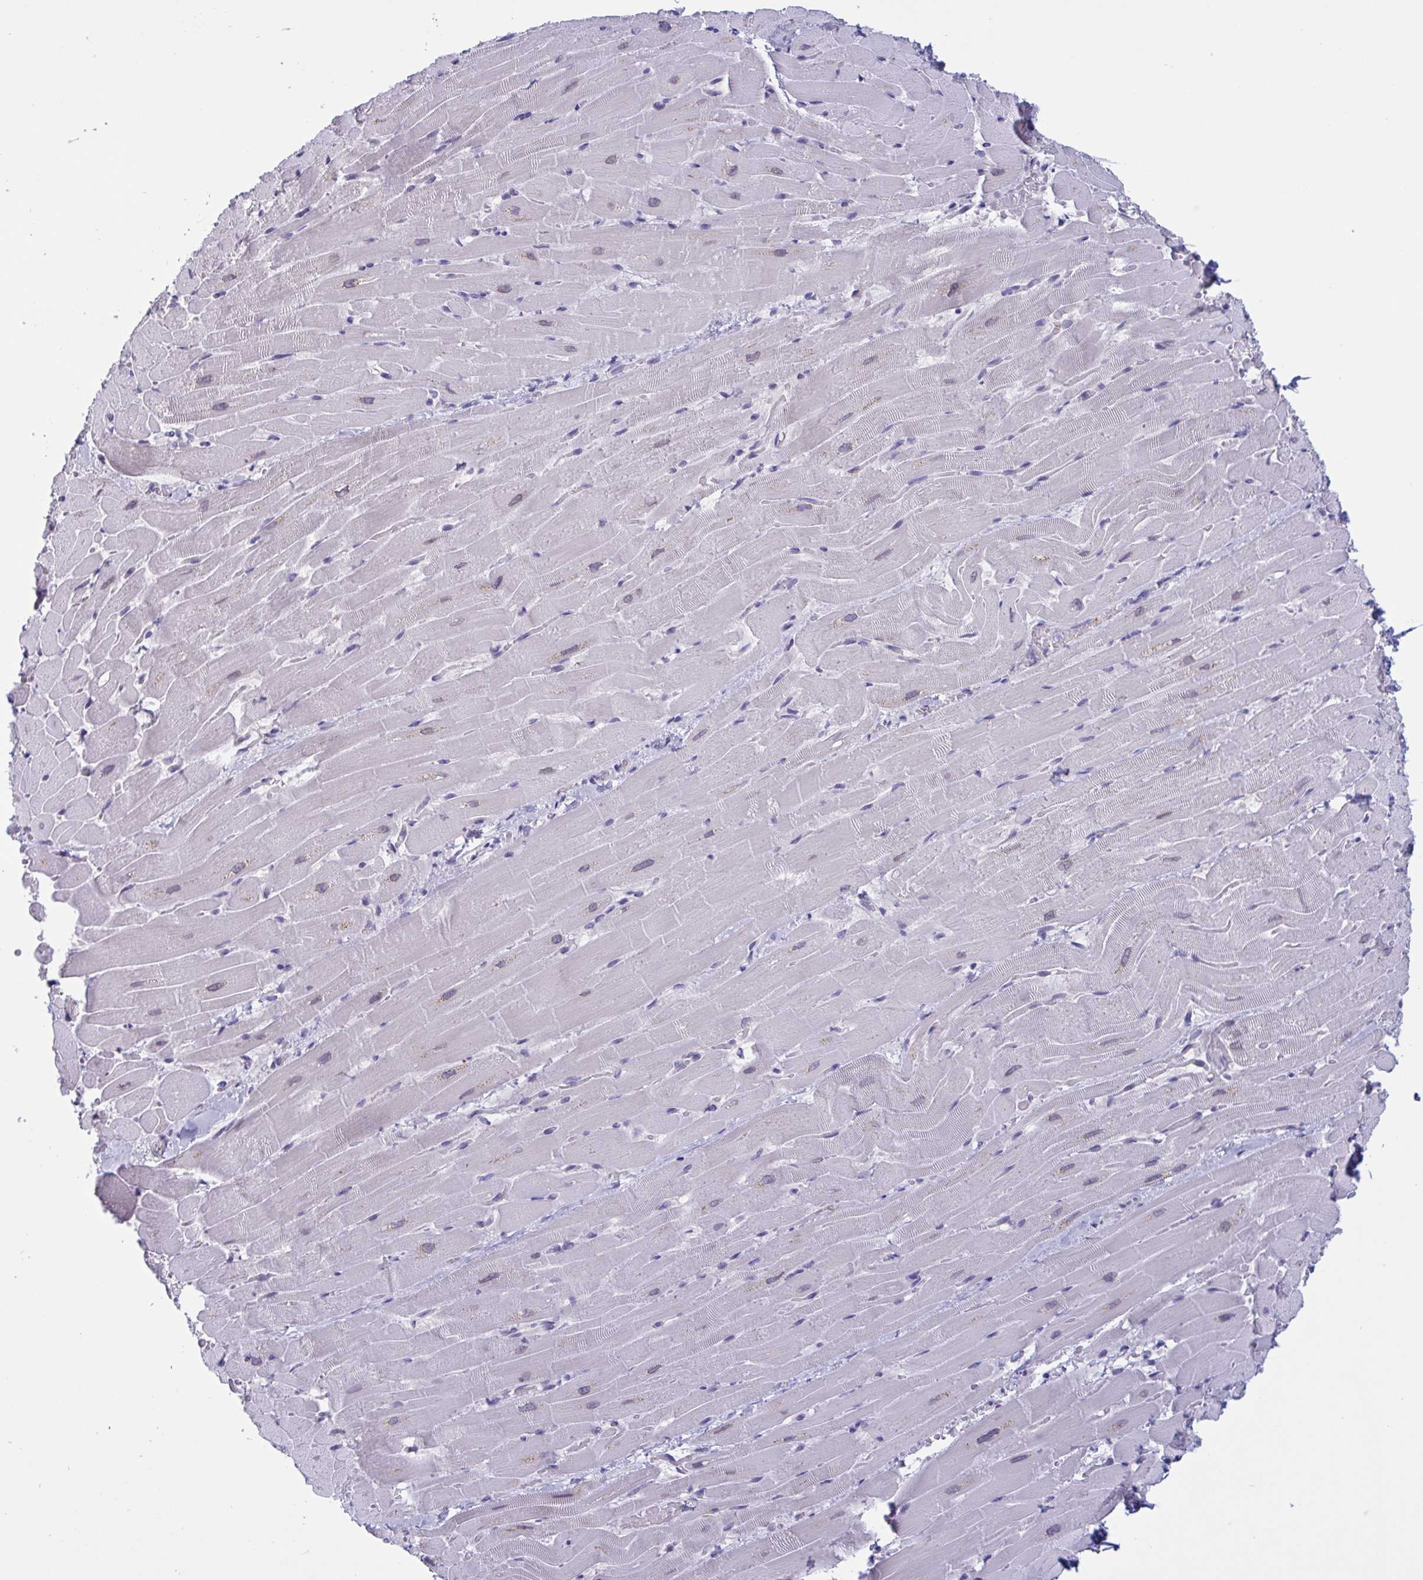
{"staining": {"intensity": "negative", "quantity": "none", "location": "none"}, "tissue": "heart muscle", "cell_type": "Cardiomyocytes", "image_type": "normal", "snomed": [{"axis": "morphology", "description": "Normal tissue, NOS"}, {"axis": "topography", "description": "Heart"}], "caption": "DAB immunohistochemical staining of normal human heart muscle shows no significant positivity in cardiomyocytes. Nuclei are stained in blue.", "gene": "SERPINB13", "patient": {"sex": "male", "age": 37}}